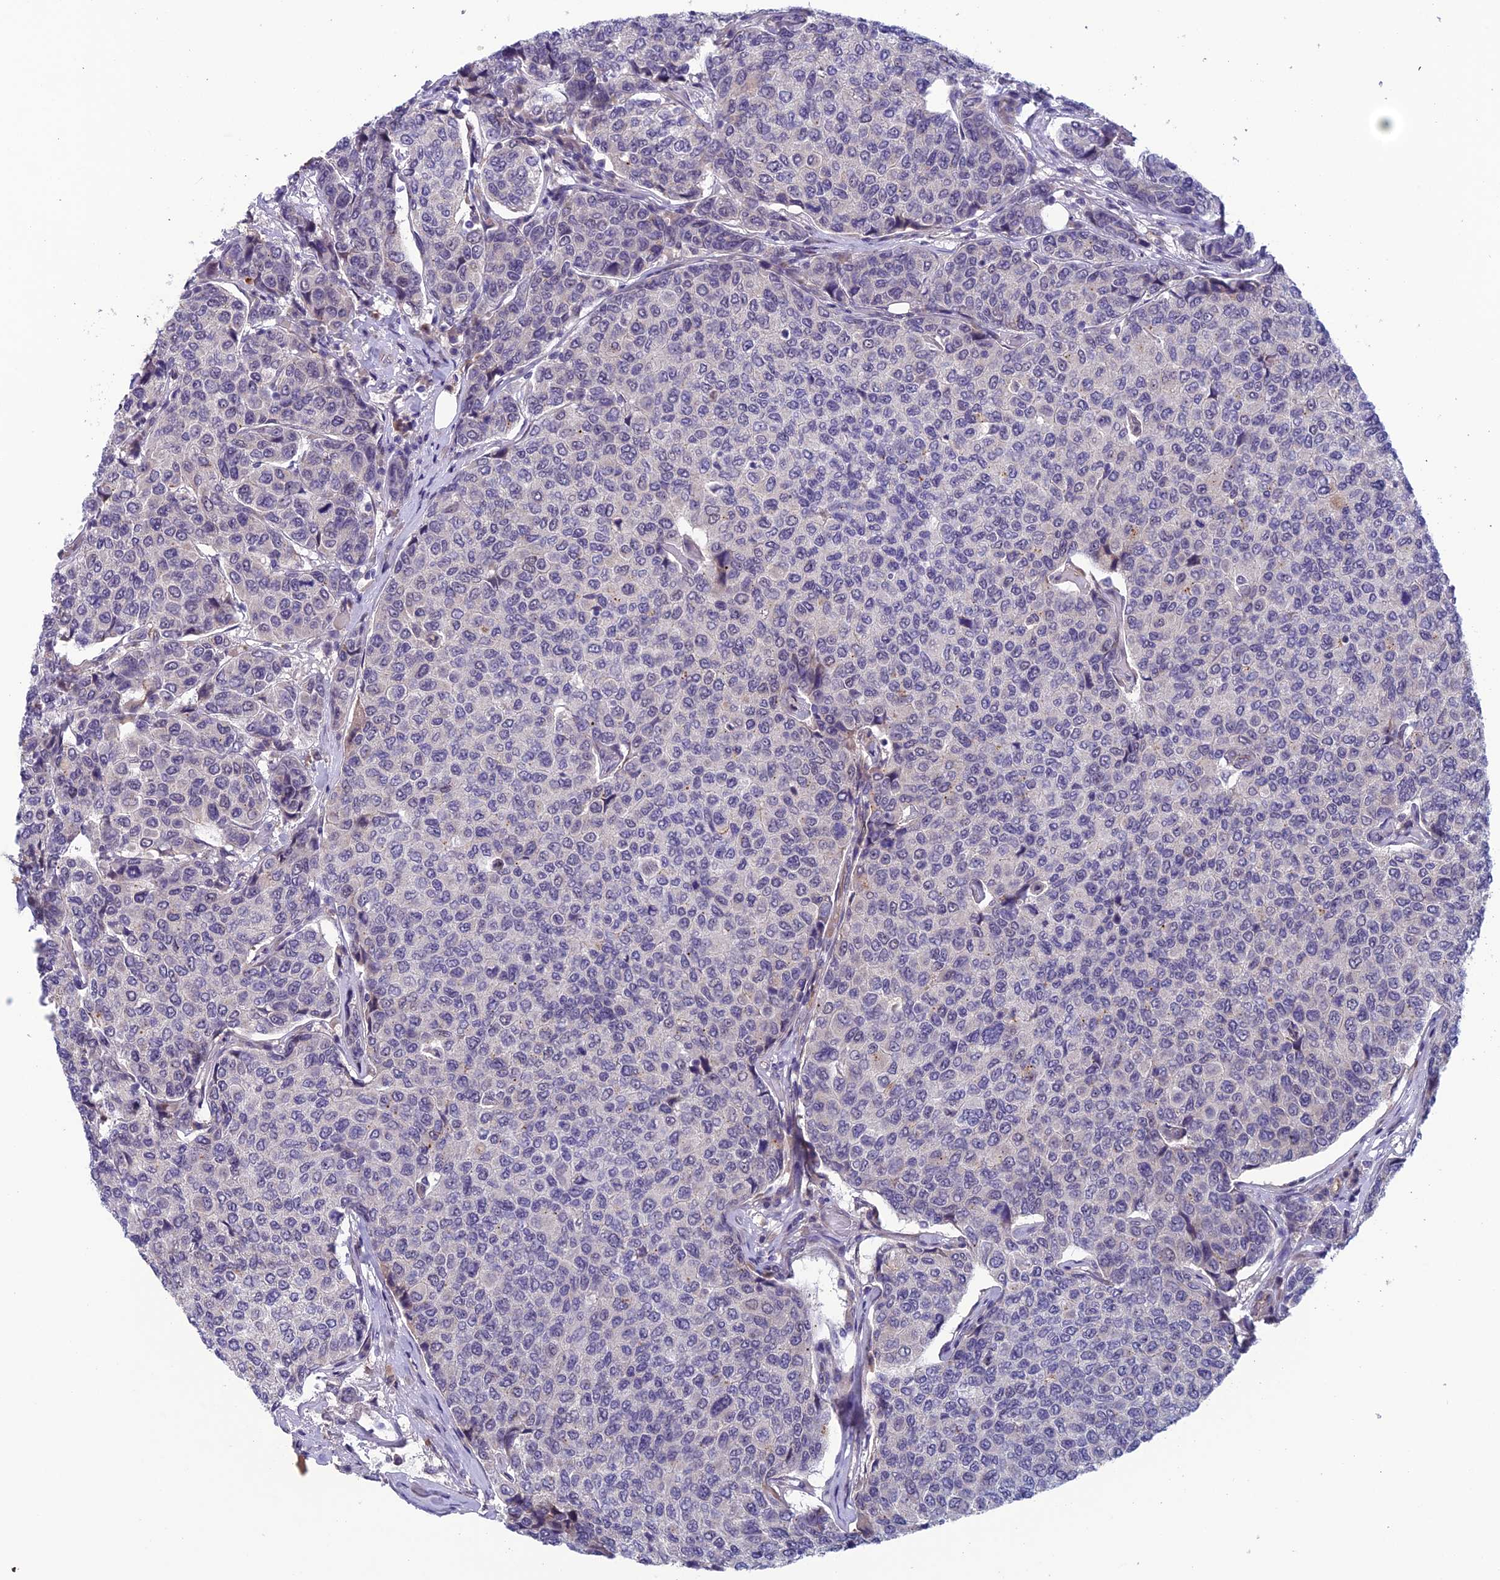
{"staining": {"intensity": "negative", "quantity": "none", "location": "none"}, "tissue": "breast cancer", "cell_type": "Tumor cells", "image_type": "cancer", "snomed": [{"axis": "morphology", "description": "Duct carcinoma"}, {"axis": "topography", "description": "Breast"}], "caption": "Breast cancer (infiltrating ductal carcinoma) stained for a protein using immunohistochemistry (IHC) shows no expression tumor cells.", "gene": "FKBPL", "patient": {"sex": "female", "age": 55}}